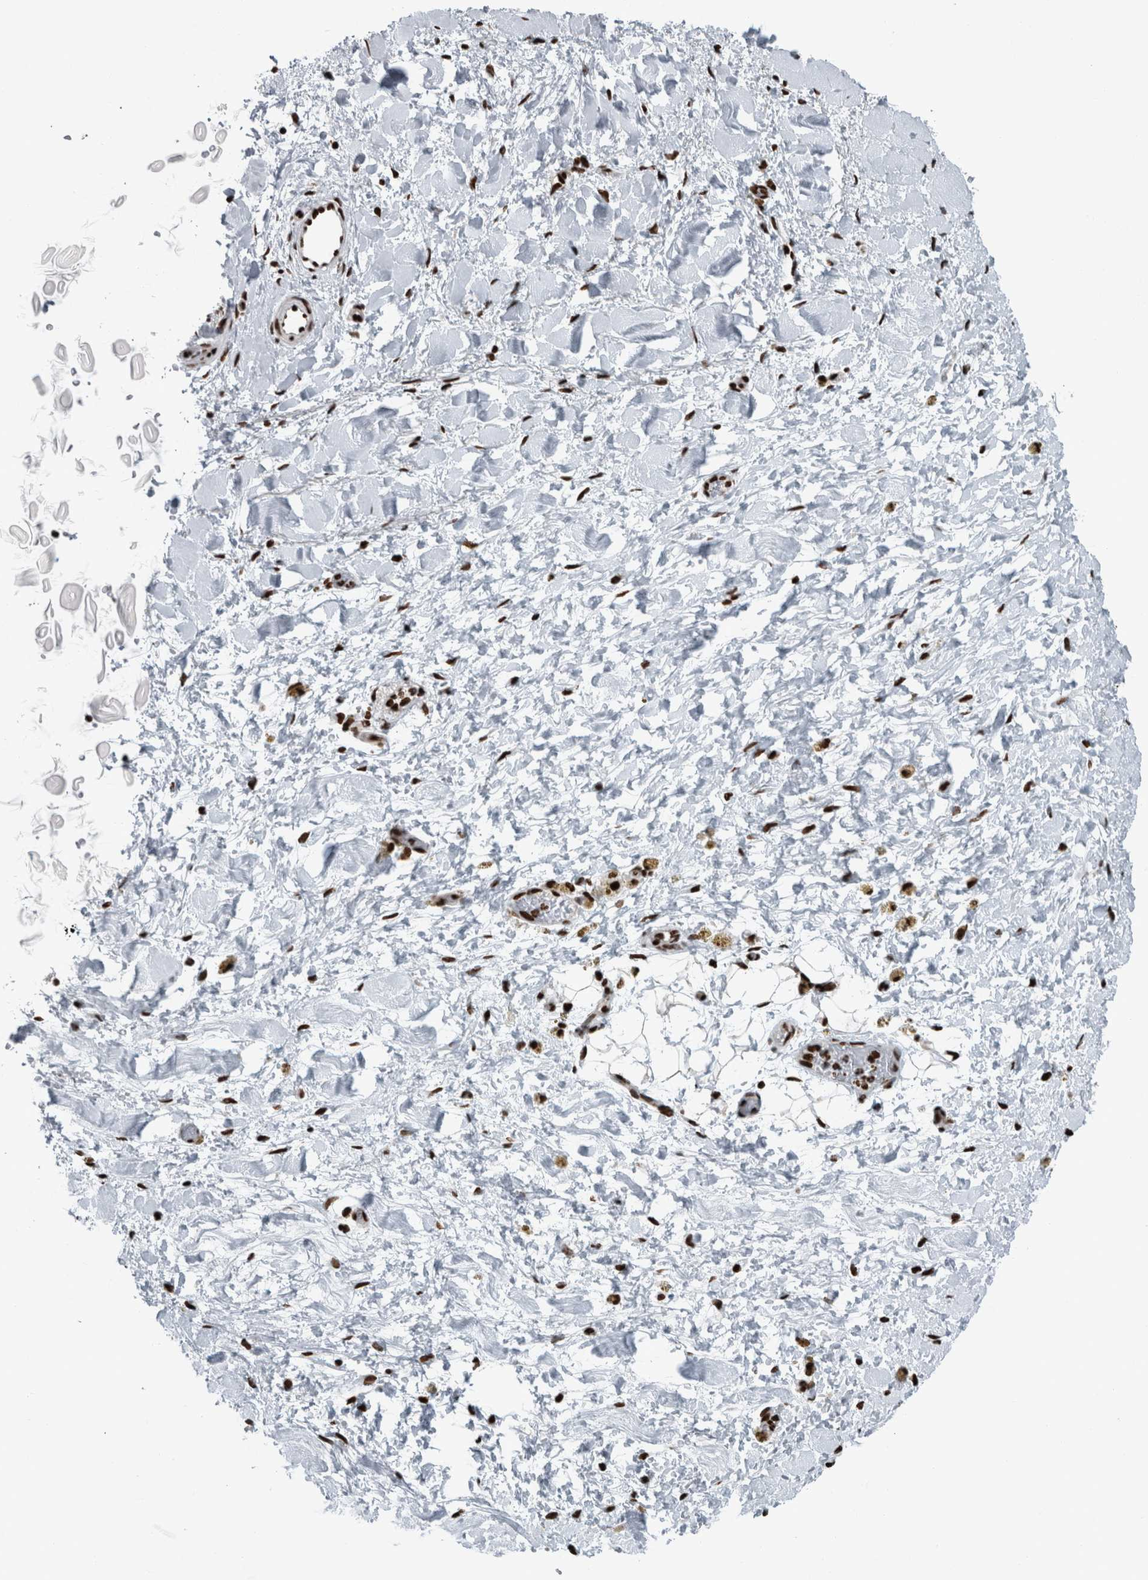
{"staining": {"intensity": "moderate", "quantity": ">75%", "location": "nuclear"}, "tissue": "adipose tissue", "cell_type": "Adipocytes", "image_type": "normal", "snomed": [{"axis": "morphology", "description": "Normal tissue, NOS"}, {"axis": "topography", "description": "Kidney"}, {"axis": "topography", "description": "Peripheral nerve tissue"}], "caption": "Human adipose tissue stained for a protein (brown) exhibits moderate nuclear positive staining in about >75% of adipocytes.", "gene": "DNMT3A", "patient": {"sex": "male", "age": 7}}